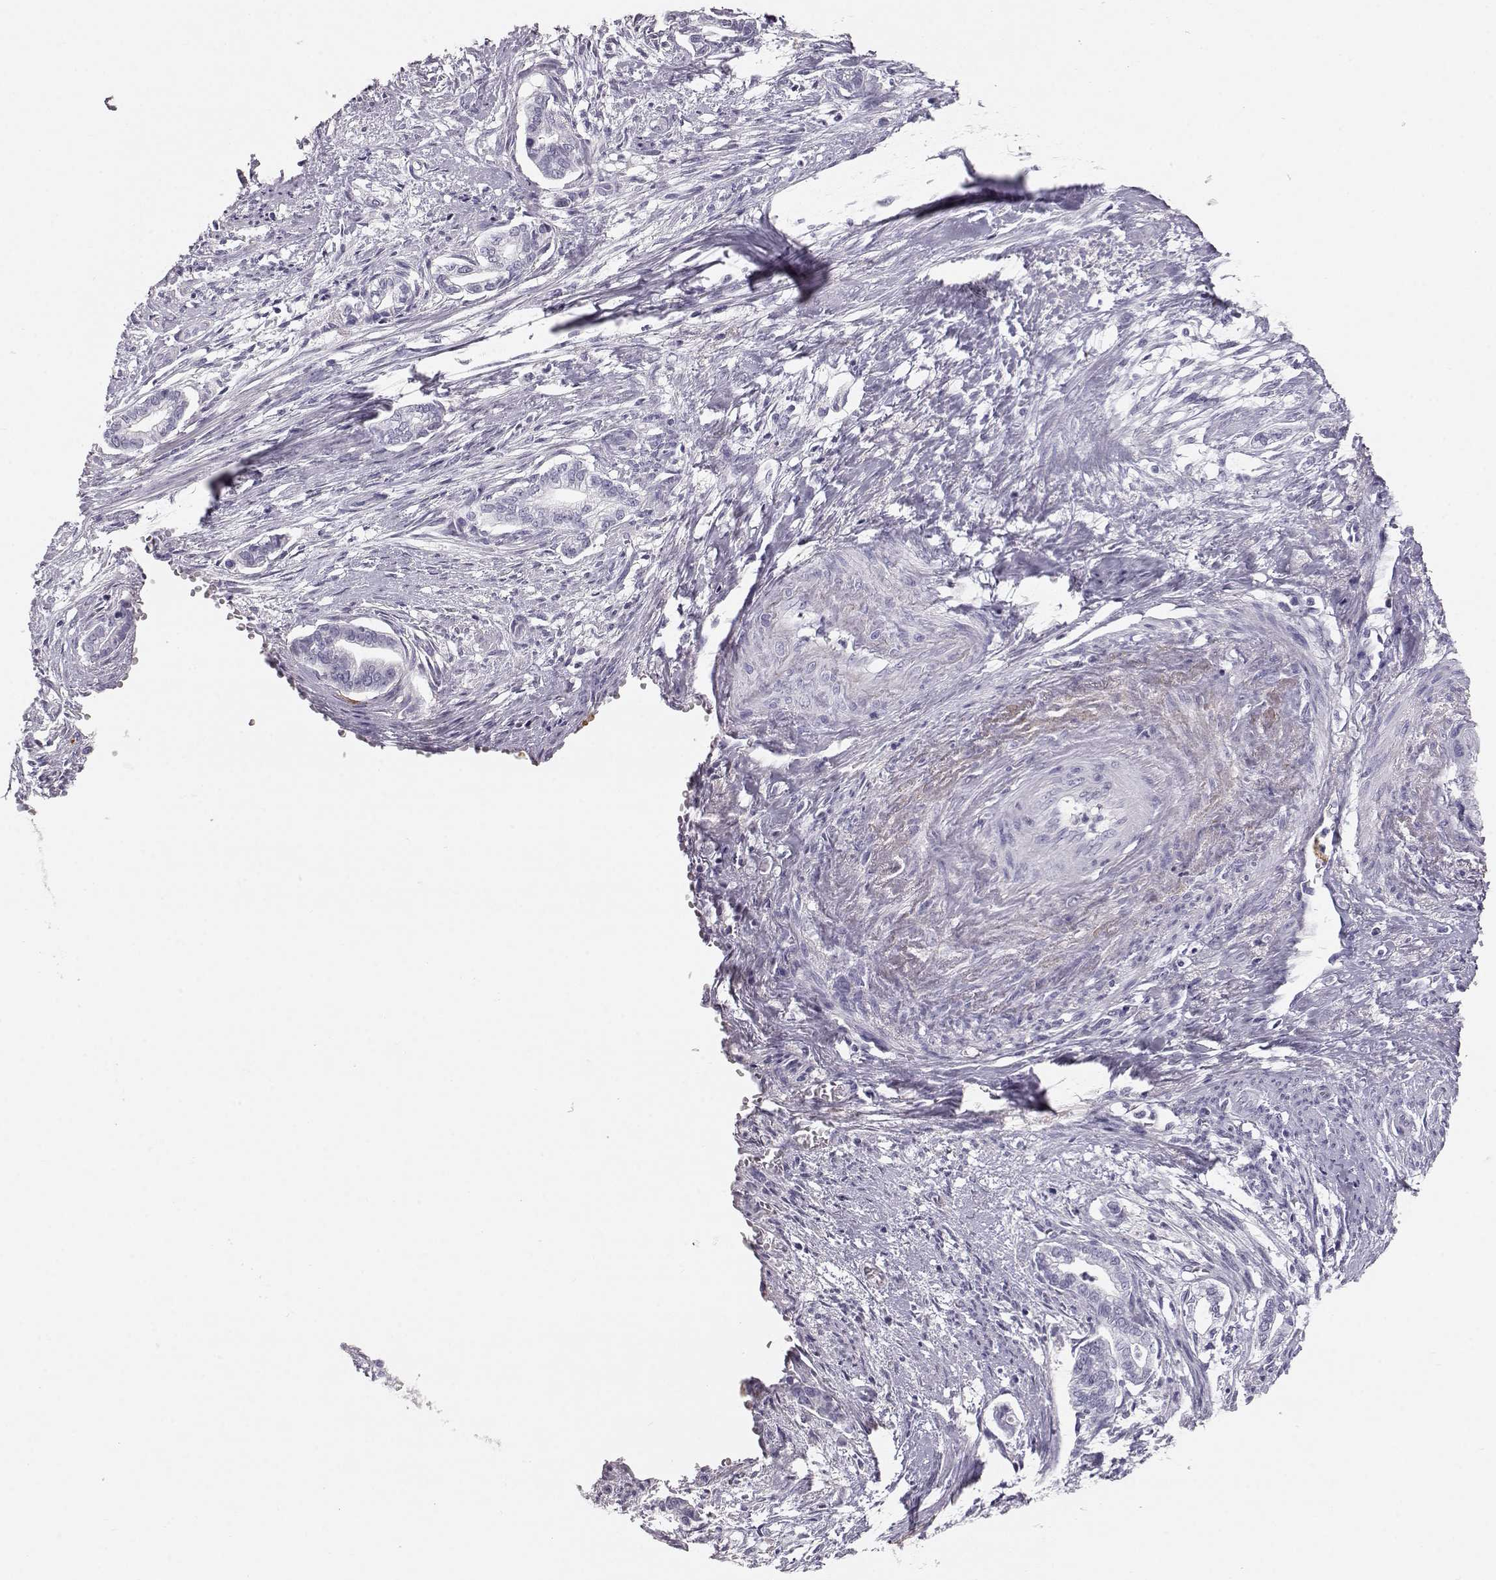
{"staining": {"intensity": "negative", "quantity": "none", "location": "none"}, "tissue": "cervical cancer", "cell_type": "Tumor cells", "image_type": "cancer", "snomed": [{"axis": "morphology", "description": "Adenocarcinoma, NOS"}, {"axis": "topography", "description": "Cervix"}], "caption": "Human cervical cancer (adenocarcinoma) stained for a protein using immunohistochemistry (IHC) exhibits no positivity in tumor cells.", "gene": "KRTAP16-1", "patient": {"sex": "female", "age": 62}}